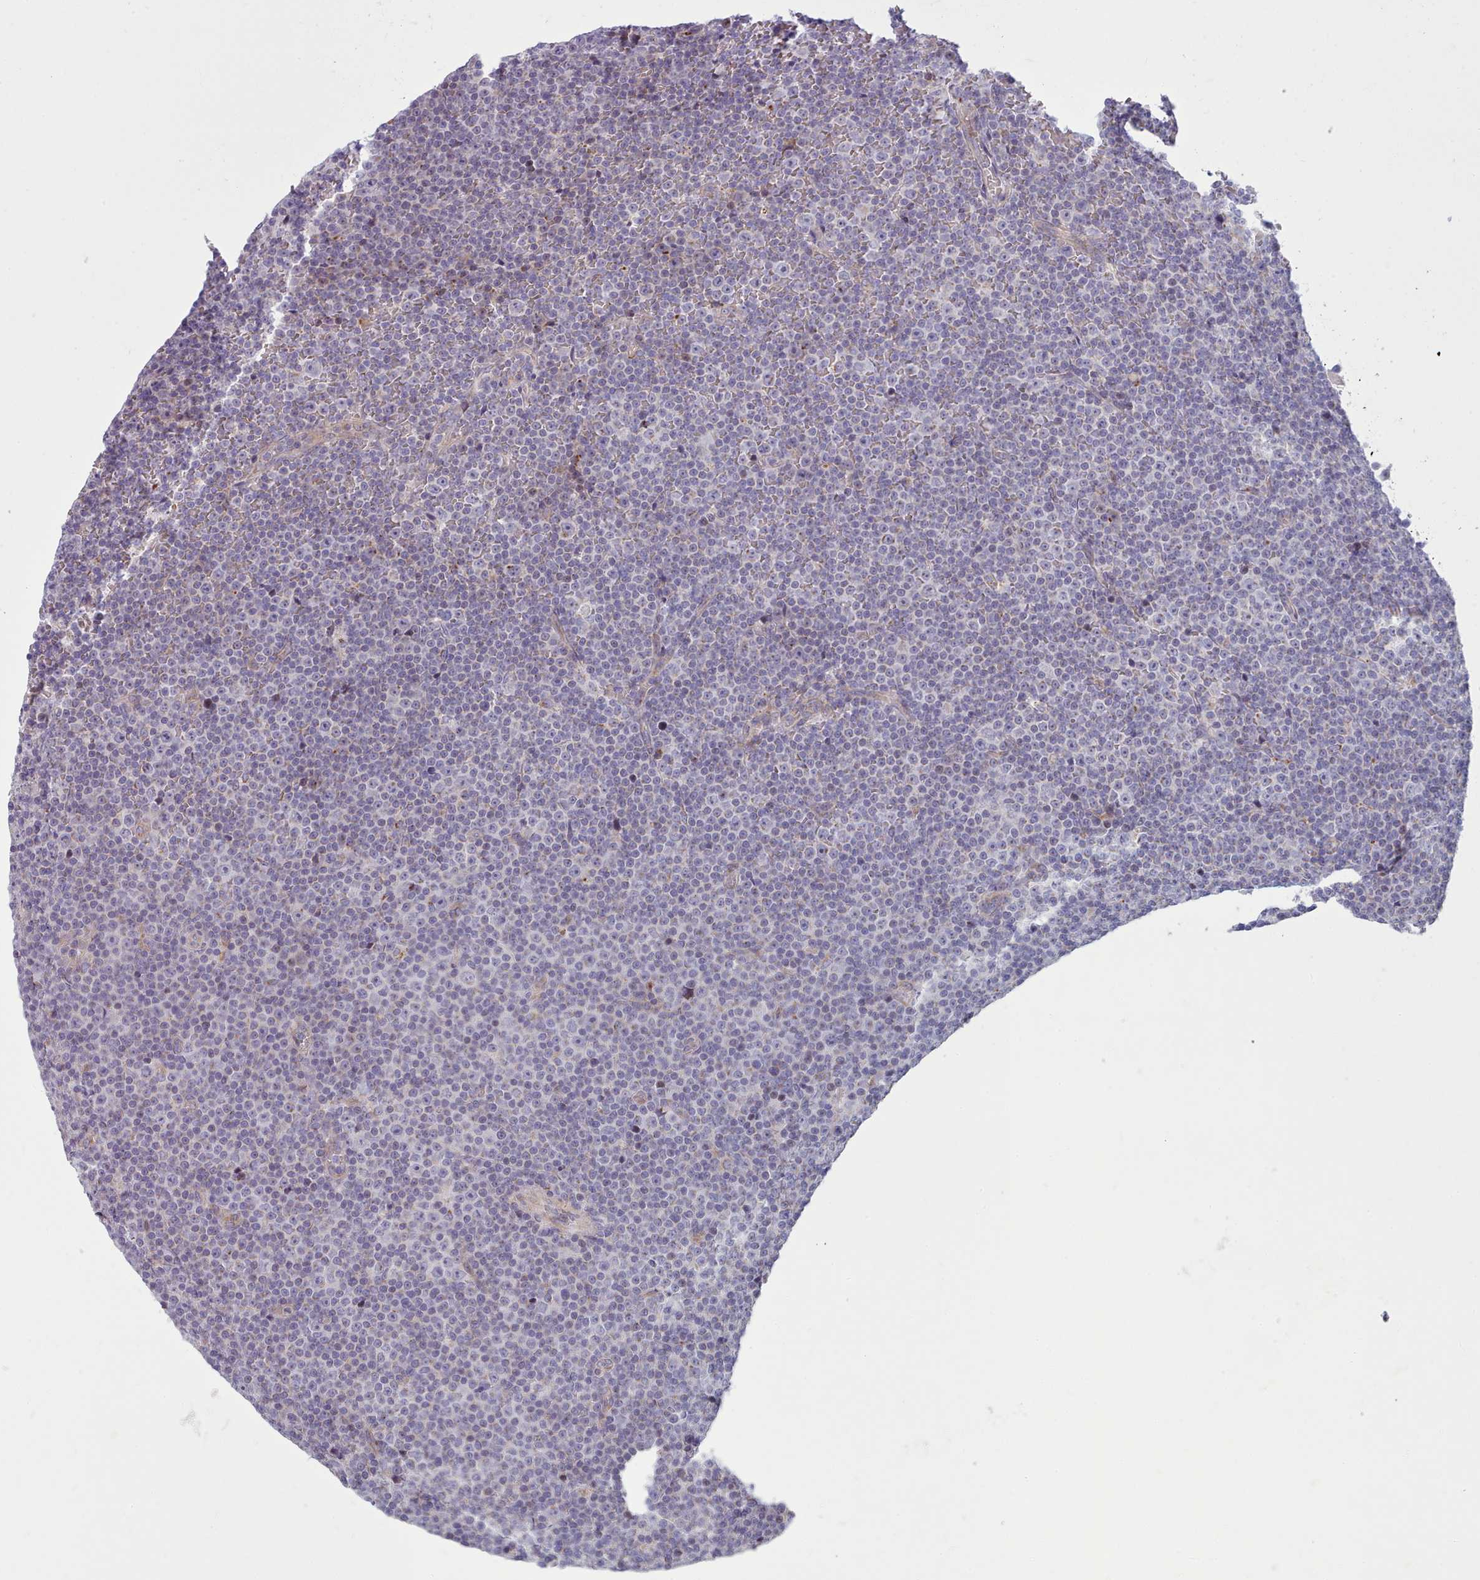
{"staining": {"intensity": "negative", "quantity": "none", "location": "none"}, "tissue": "lymphoma", "cell_type": "Tumor cells", "image_type": "cancer", "snomed": [{"axis": "morphology", "description": "Malignant lymphoma, non-Hodgkin's type, Low grade"}, {"axis": "topography", "description": "Lymph node"}], "caption": "Immunohistochemistry photomicrograph of human low-grade malignant lymphoma, non-Hodgkin's type stained for a protein (brown), which reveals no positivity in tumor cells.", "gene": "SLC52A3", "patient": {"sex": "female", "age": 67}}